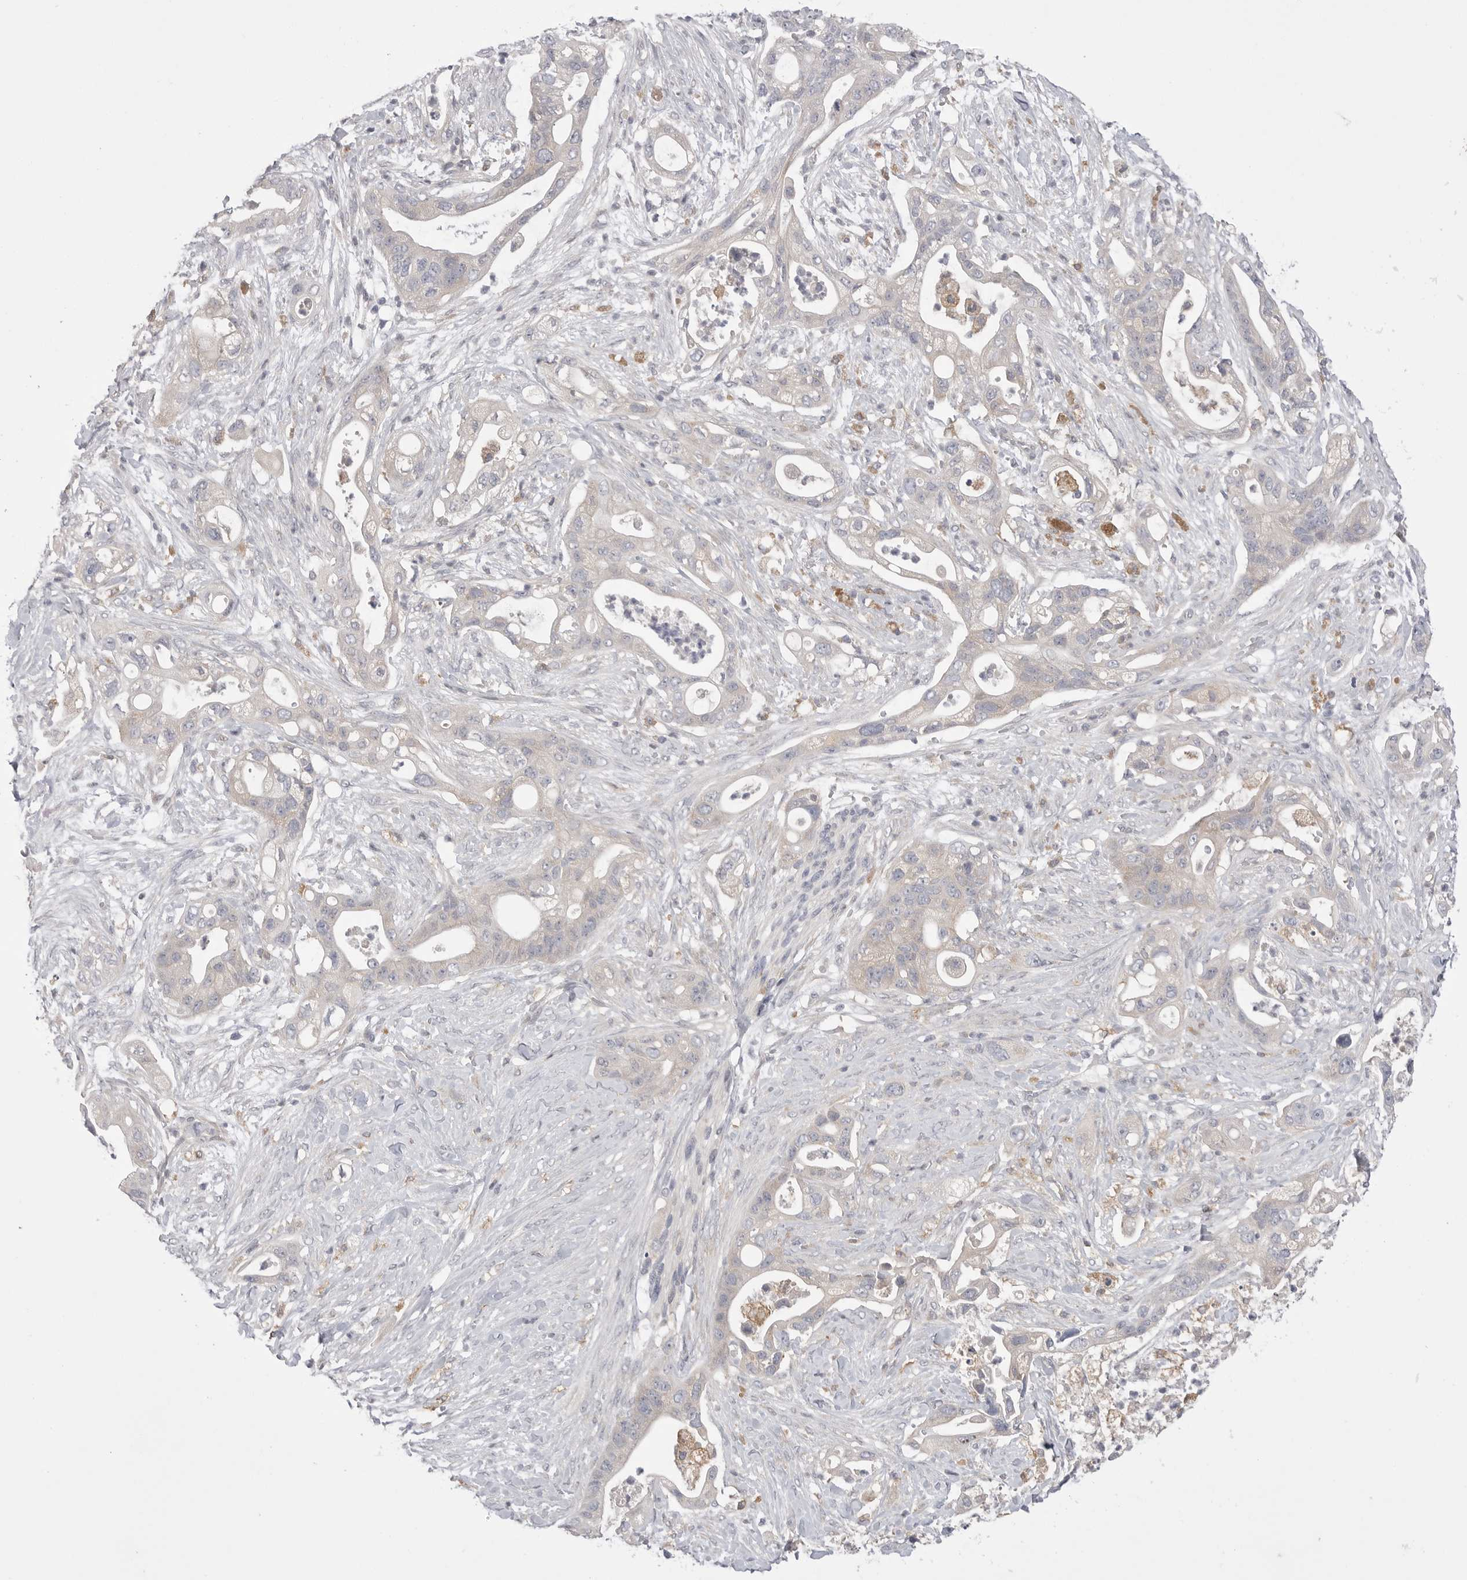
{"staining": {"intensity": "weak", "quantity": "<25%", "location": "cytoplasmic/membranous"}, "tissue": "pancreatic cancer", "cell_type": "Tumor cells", "image_type": "cancer", "snomed": [{"axis": "morphology", "description": "Adenocarcinoma, NOS"}, {"axis": "topography", "description": "Pancreas"}], "caption": "An image of pancreatic adenocarcinoma stained for a protein displays no brown staining in tumor cells.", "gene": "VAC14", "patient": {"sex": "male", "age": 53}}